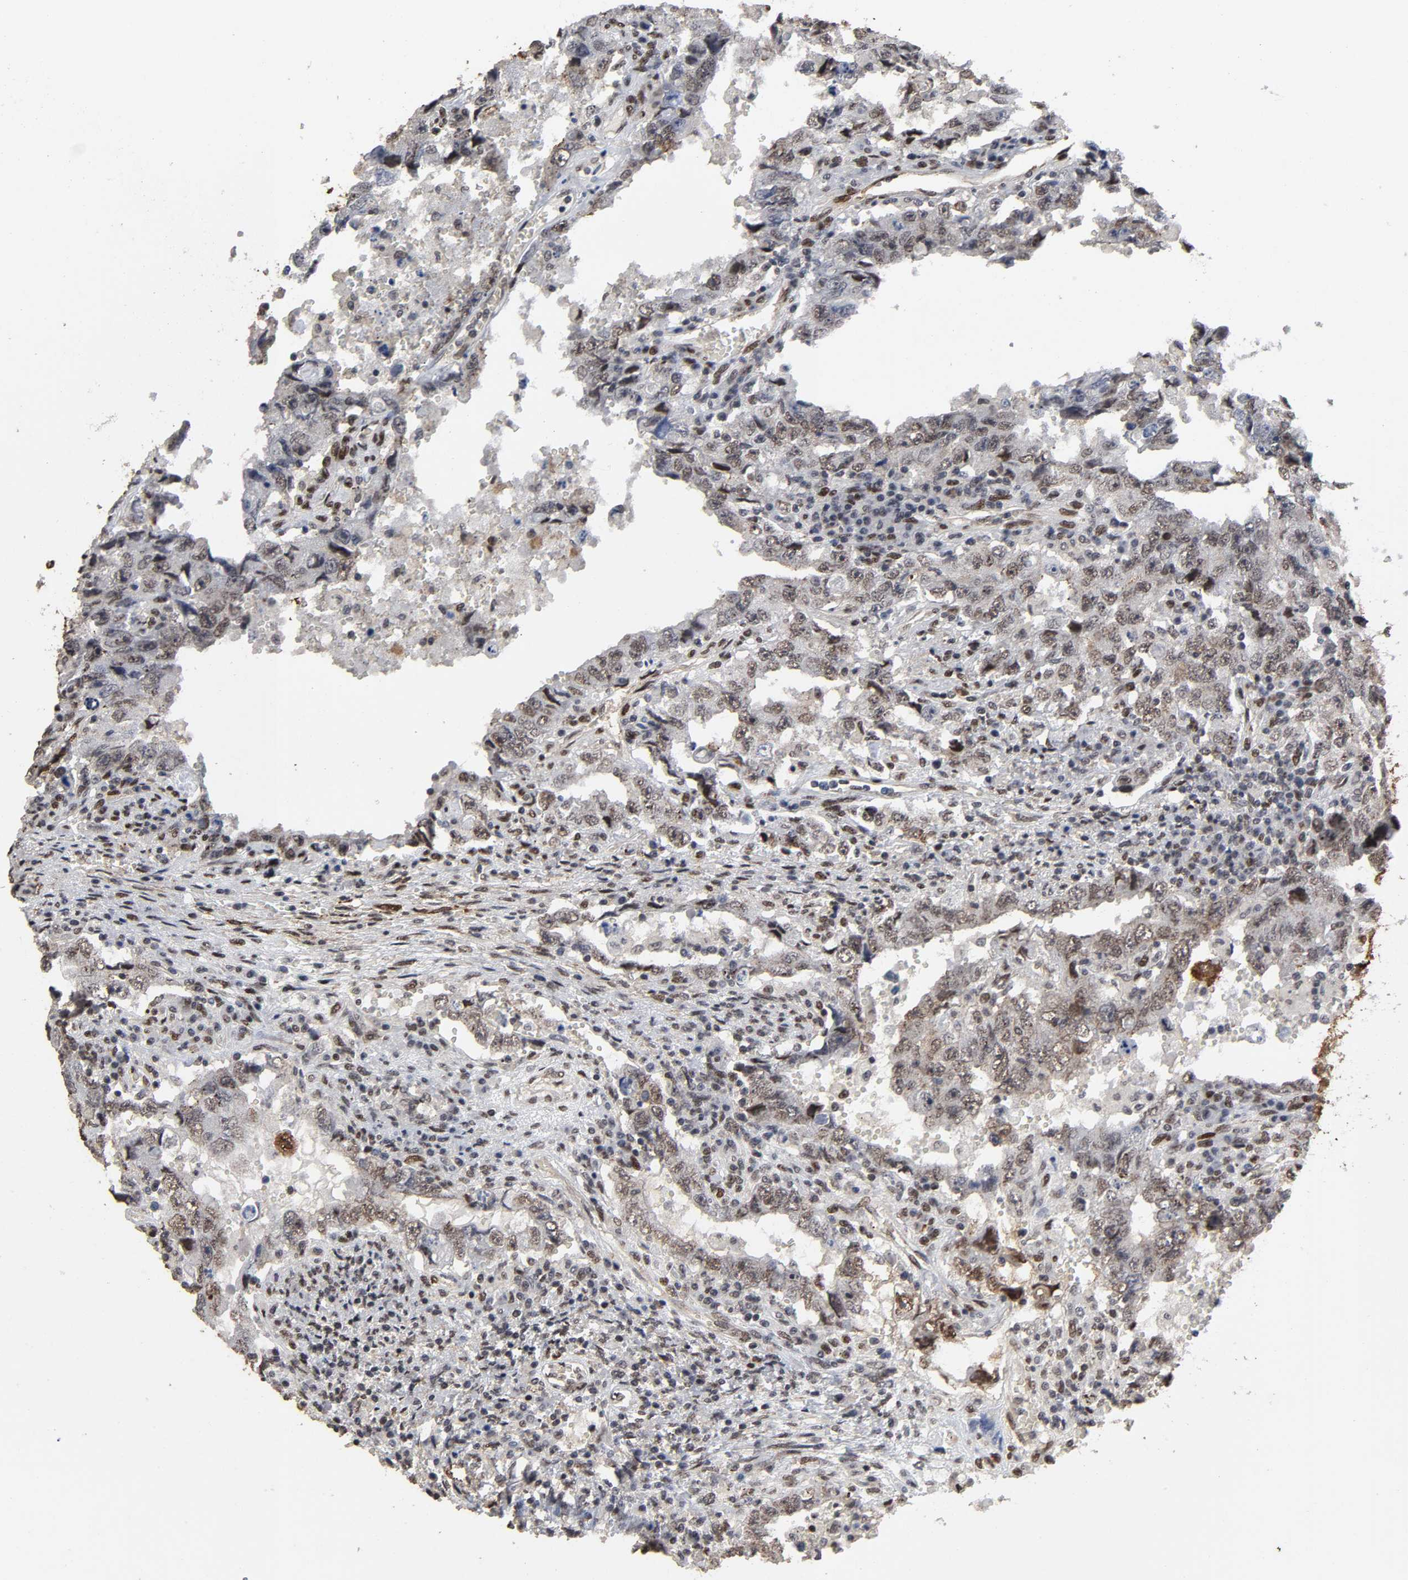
{"staining": {"intensity": "weak", "quantity": ">75%", "location": "cytoplasmic/membranous,nuclear"}, "tissue": "testis cancer", "cell_type": "Tumor cells", "image_type": "cancer", "snomed": [{"axis": "morphology", "description": "Carcinoma, Embryonal, NOS"}, {"axis": "topography", "description": "Testis"}], "caption": "There is low levels of weak cytoplasmic/membranous and nuclear staining in tumor cells of testis cancer (embryonal carcinoma), as demonstrated by immunohistochemical staining (brown color).", "gene": "AHNAK2", "patient": {"sex": "male", "age": 26}}